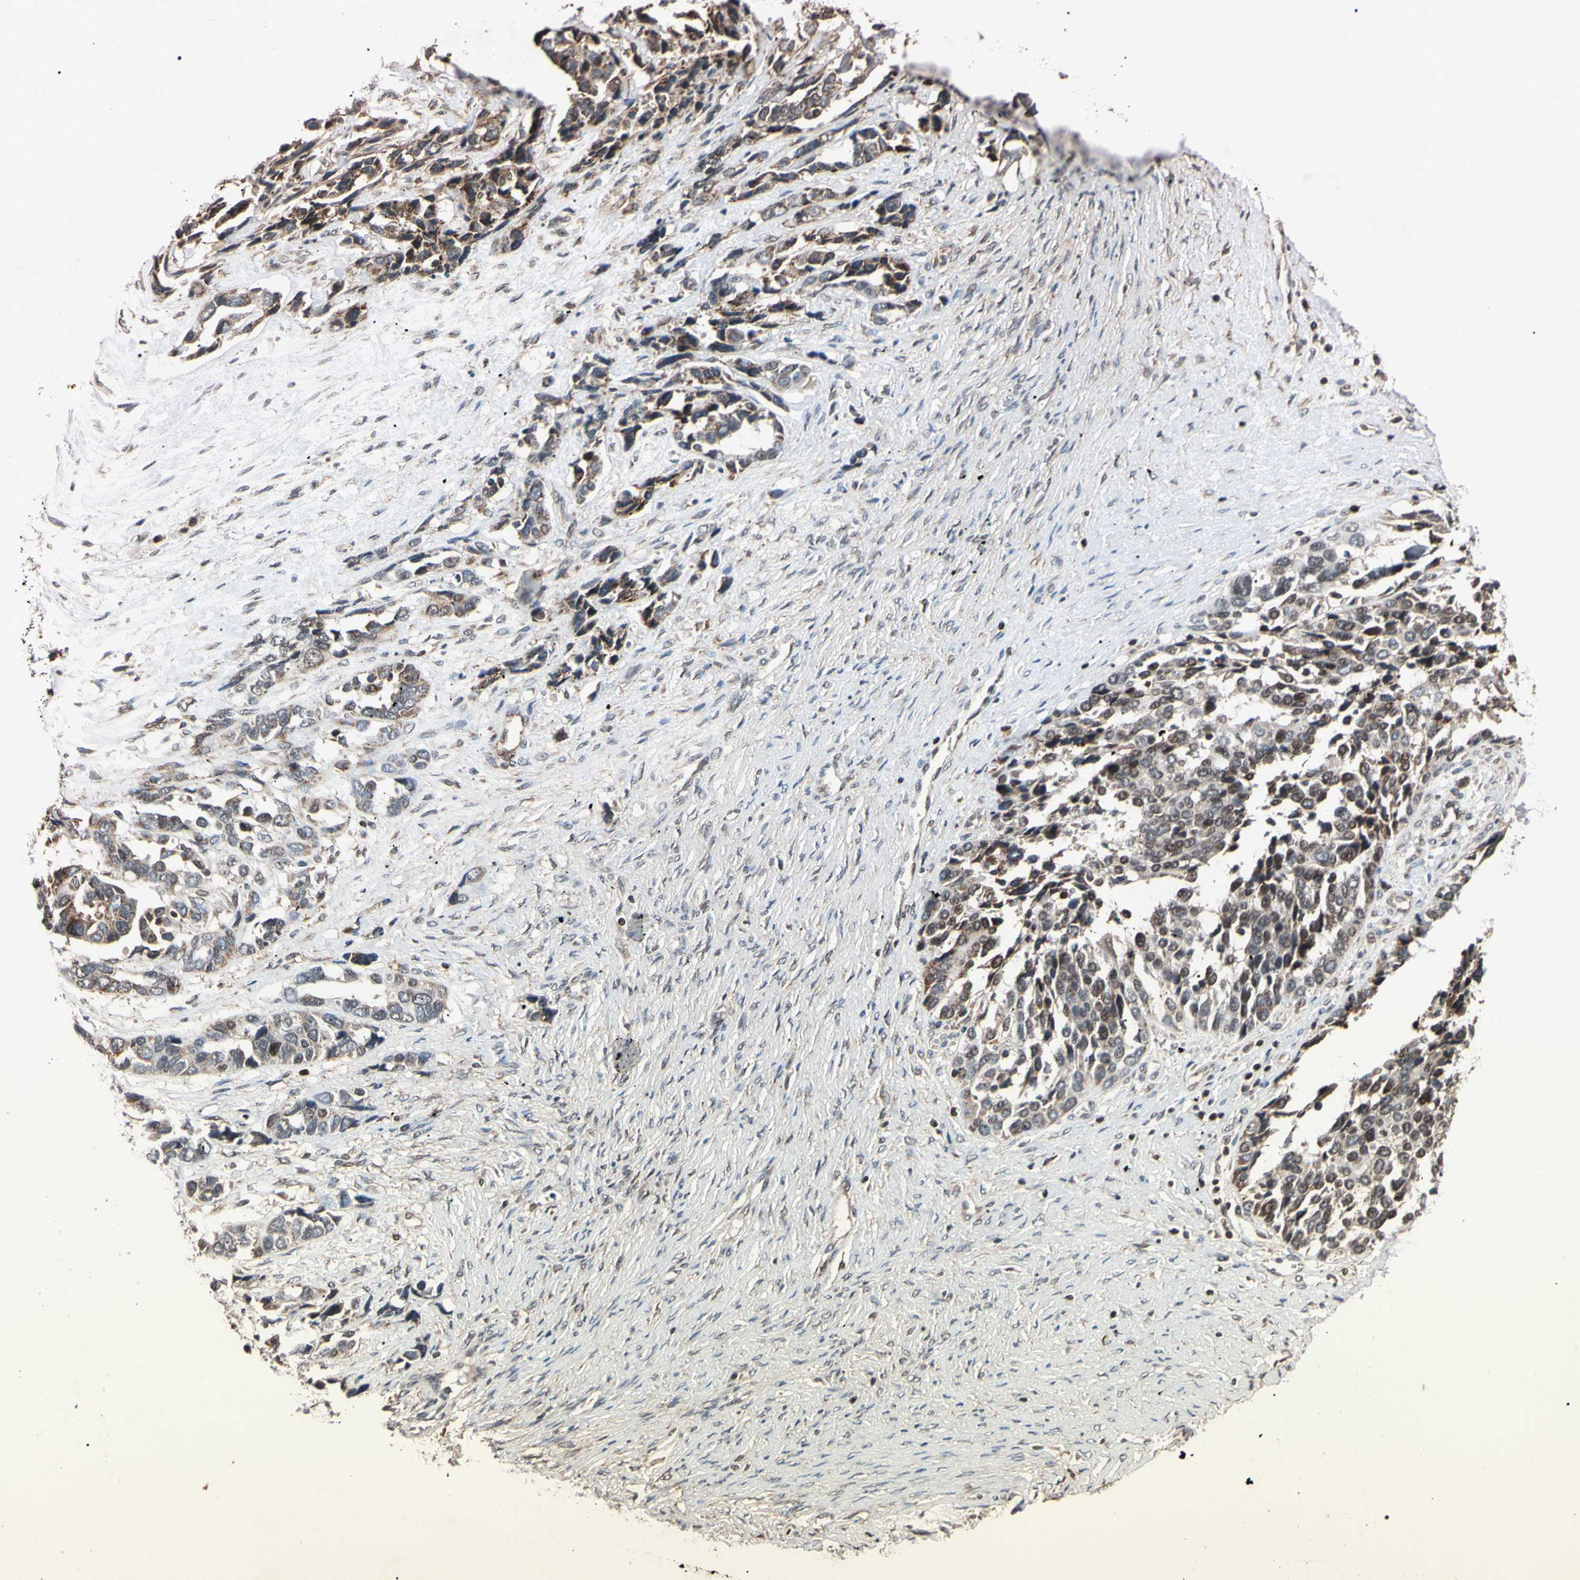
{"staining": {"intensity": "moderate", "quantity": "<25%", "location": "cytoplasmic/membranous,nuclear"}, "tissue": "ovarian cancer", "cell_type": "Tumor cells", "image_type": "cancer", "snomed": [{"axis": "morphology", "description": "Cystadenocarcinoma, serous, NOS"}, {"axis": "topography", "description": "Ovary"}], "caption": "A micrograph showing moderate cytoplasmic/membranous and nuclear positivity in about <25% of tumor cells in ovarian cancer (serous cystadenocarcinoma), as visualized by brown immunohistochemical staining.", "gene": "TNFRSF1A", "patient": {"sex": "female", "age": 44}}